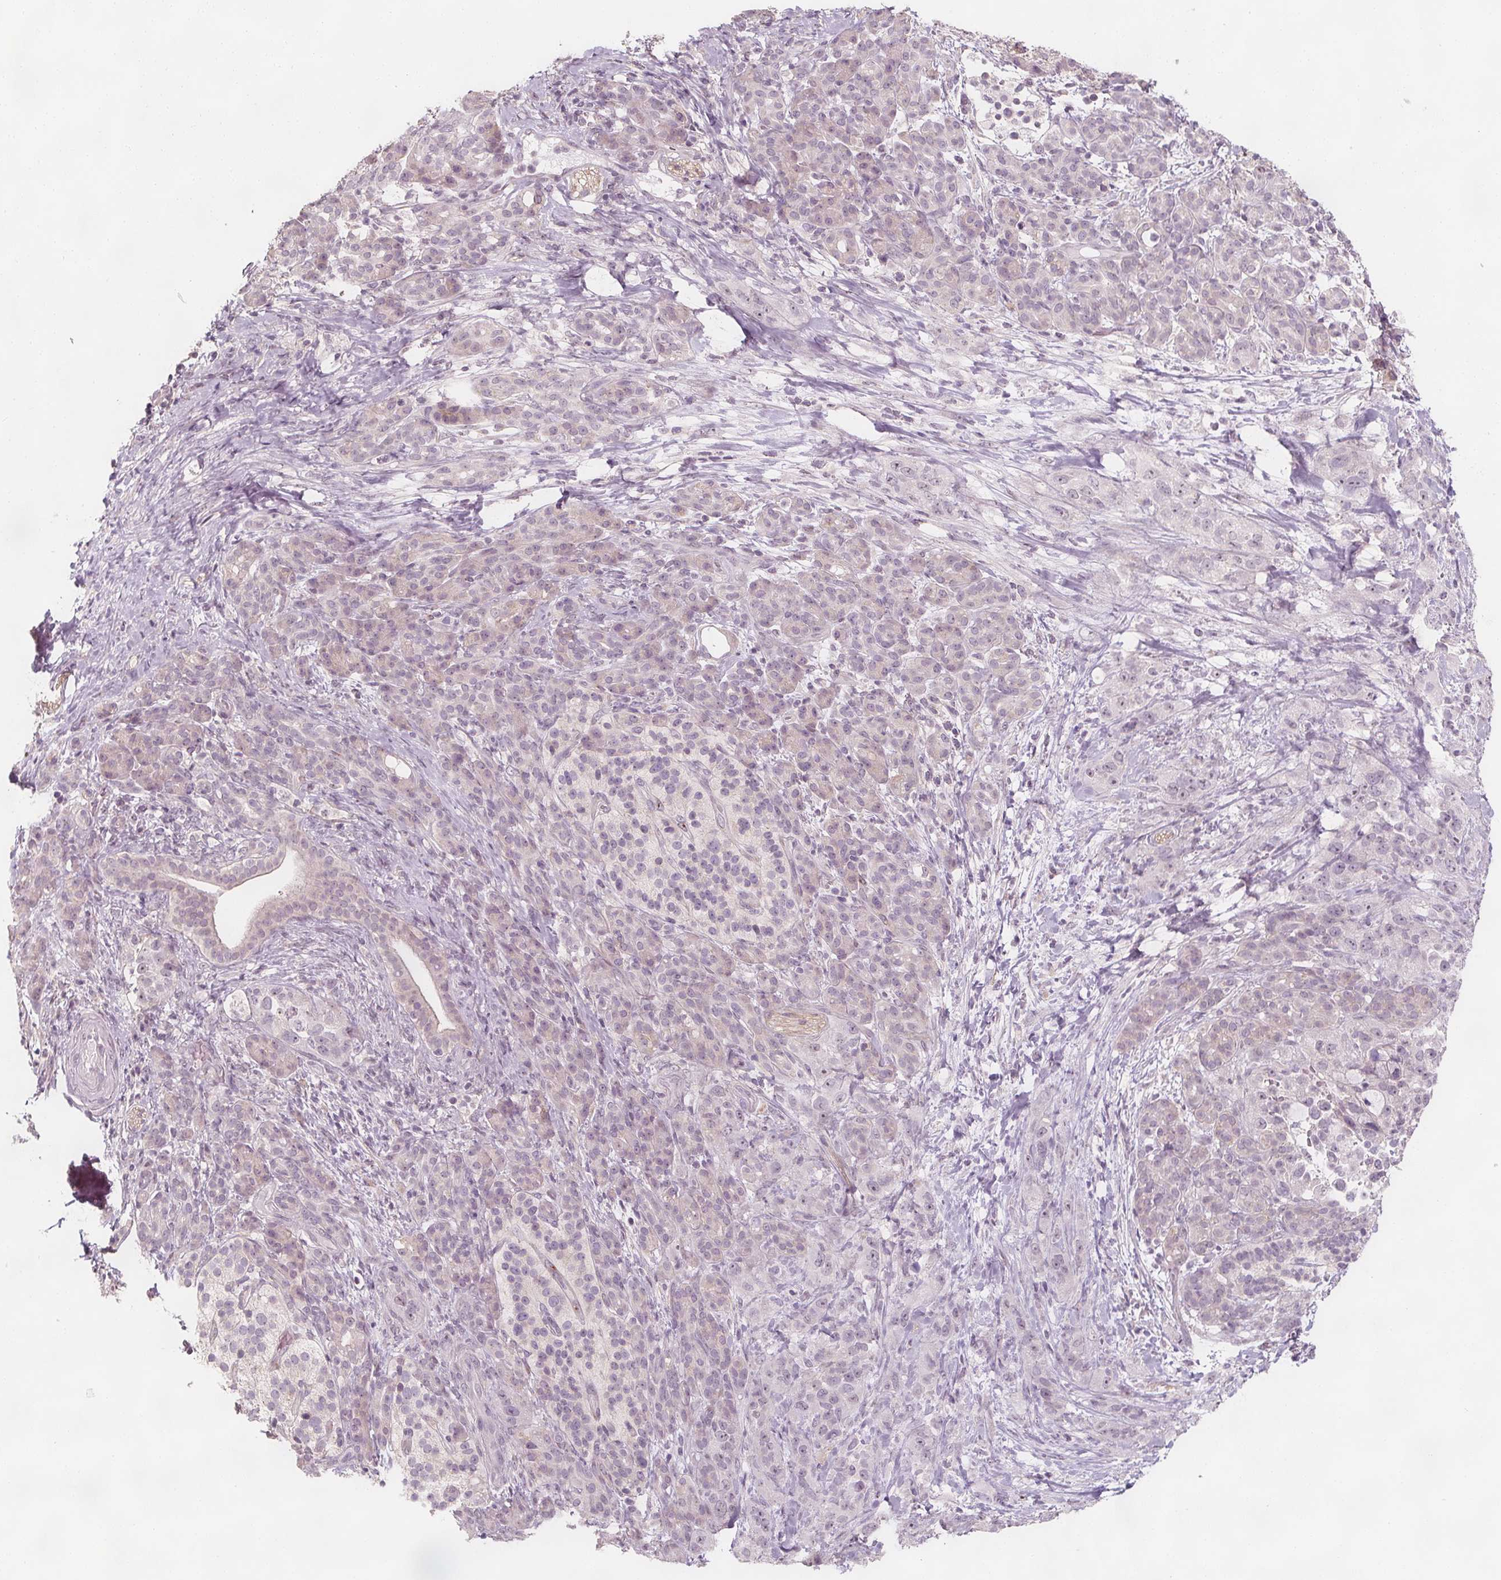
{"staining": {"intensity": "negative", "quantity": "none", "location": "none"}, "tissue": "pancreatic cancer", "cell_type": "Tumor cells", "image_type": "cancer", "snomed": [{"axis": "morphology", "description": "Adenocarcinoma, NOS"}, {"axis": "topography", "description": "Pancreas"}], "caption": "IHC of human pancreatic cancer exhibits no positivity in tumor cells.", "gene": "C1orf167", "patient": {"sex": "male", "age": 44}}